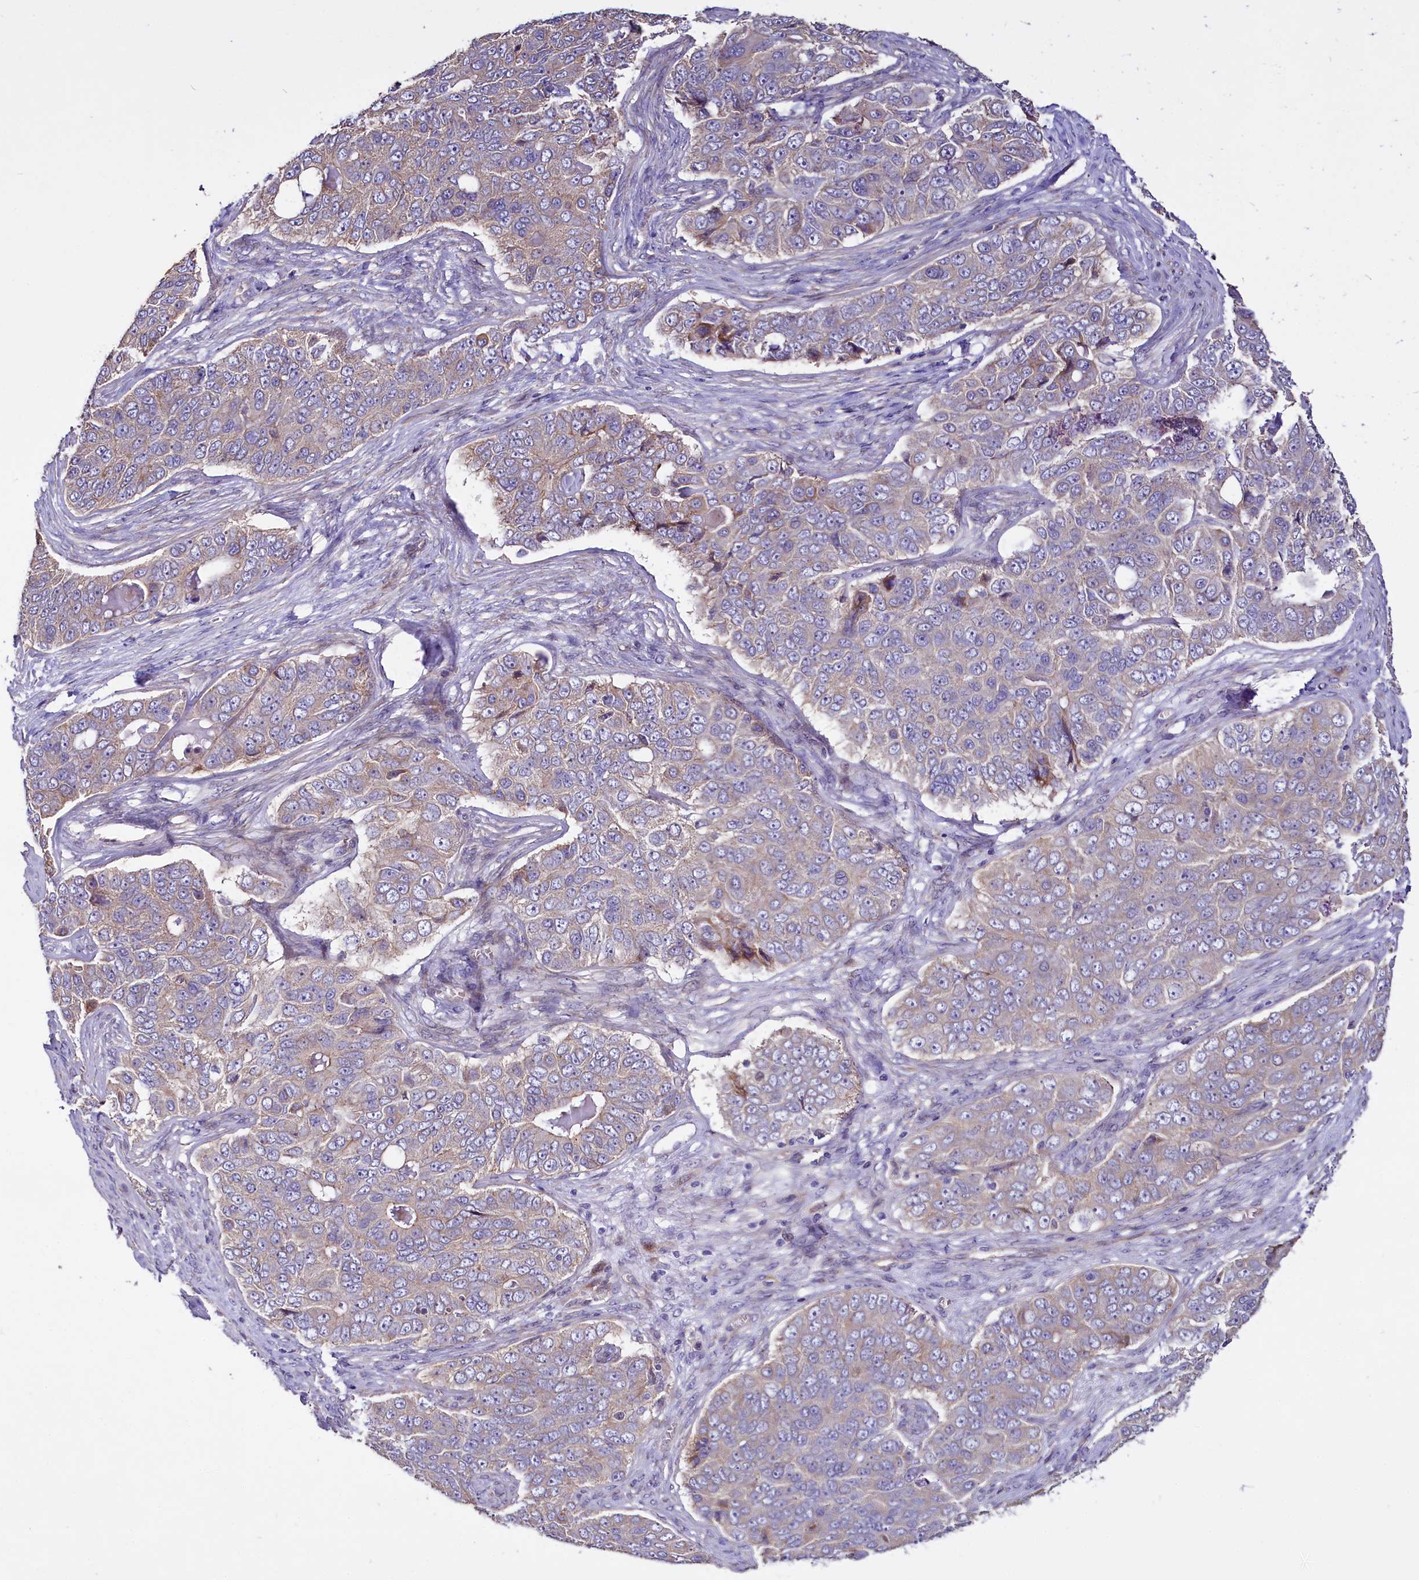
{"staining": {"intensity": "weak", "quantity": "<25%", "location": "cytoplasmic/membranous"}, "tissue": "ovarian cancer", "cell_type": "Tumor cells", "image_type": "cancer", "snomed": [{"axis": "morphology", "description": "Carcinoma, endometroid"}, {"axis": "topography", "description": "Ovary"}], "caption": "Immunohistochemistry (IHC) histopathology image of neoplastic tissue: human ovarian cancer stained with DAB reveals no significant protein staining in tumor cells. (Brightfield microscopy of DAB immunohistochemistry (IHC) at high magnification).", "gene": "WNT8A", "patient": {"sex": "female", "age": 51}}